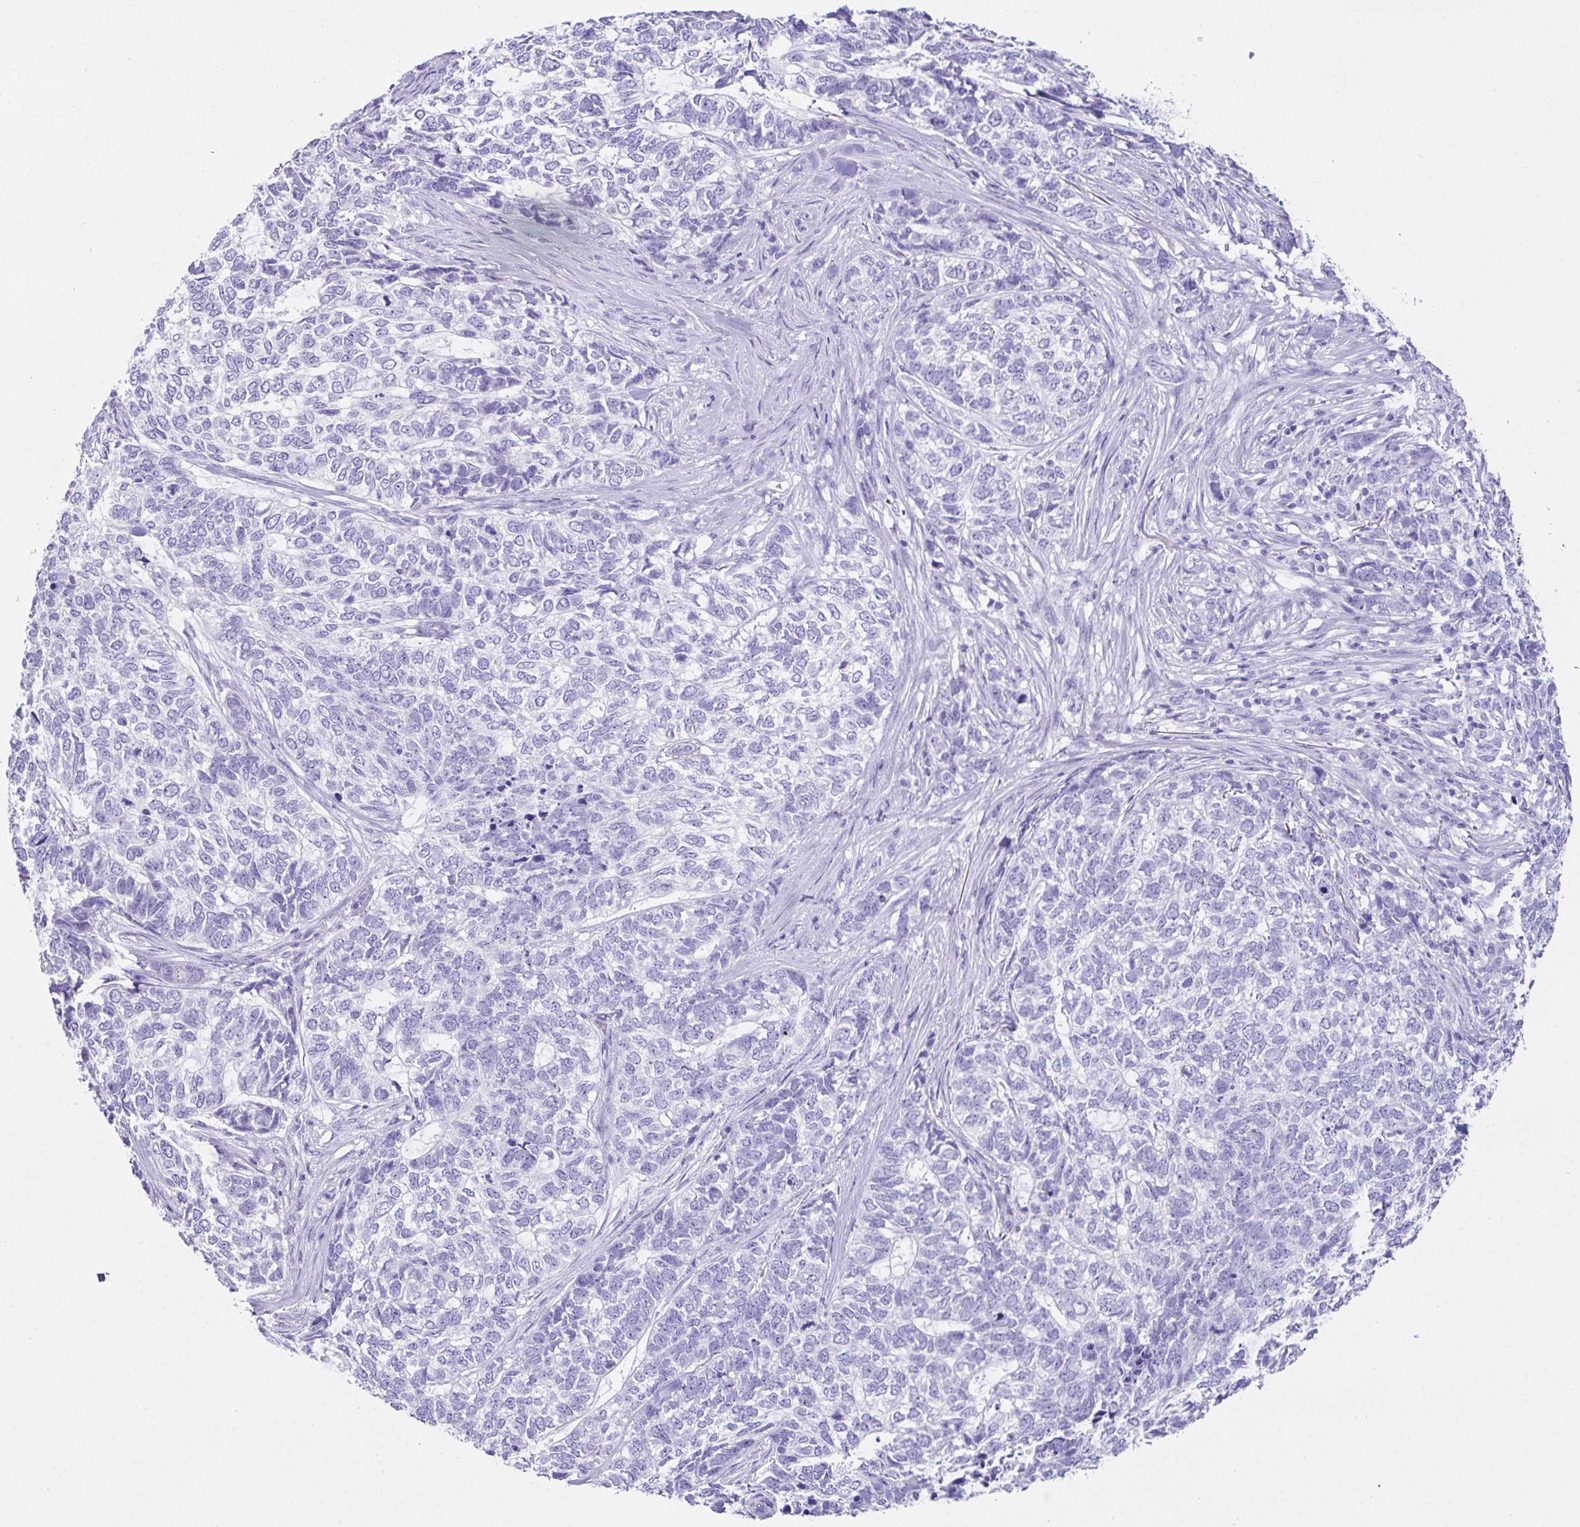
{"staining": {"intensity": "negative", "quantity": "none", "location": "none"}, "tissue": "skin cancer", "cell_type": "Tumor cells", "image_type": "cancer", "snomed": [{"axis": "morphology", "description": "Basal cell carcinoma"}, {"axis": "topography", "description": "Skin"}], "caption": "Immunohistochemical staining of basal cell carcinoma (skin) reveals no significant staining in tumor cells. (Immunohistochemistry, brightfield microscopy, high magnification).", "gene": "LGALS4", "patient": {"sex": "female", "age": 65}}